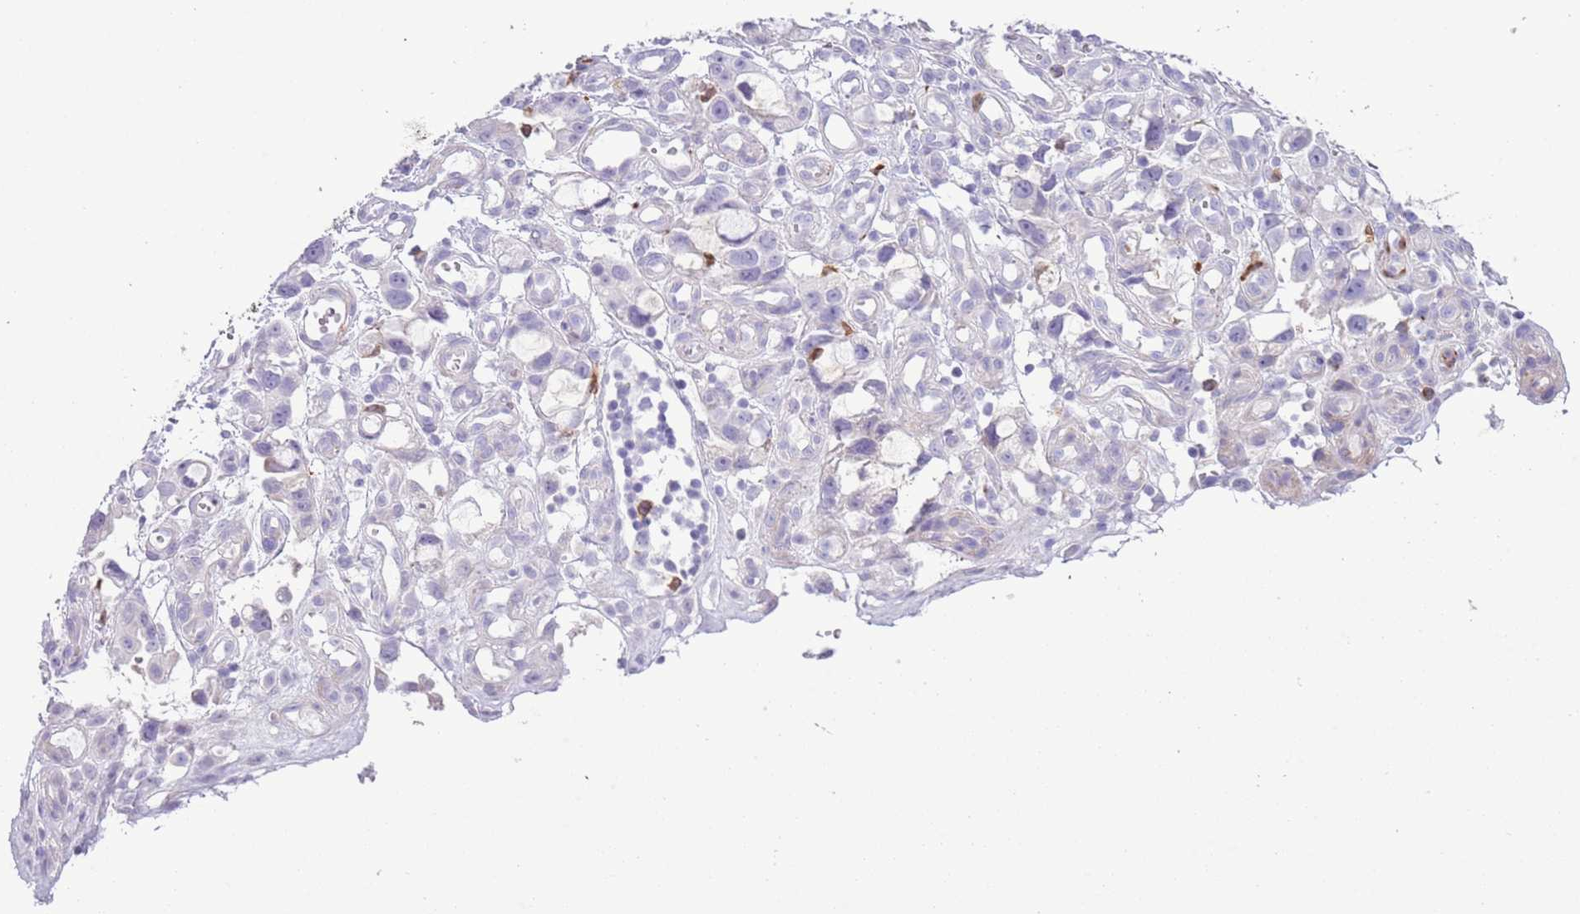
{"staining": {"intensity": "negative", "quantity": "none", "location": "none"}, "tissue": "stomach cancer", "cell_type": "Tumor cells", "image_type": "cancer", "snomed": [{"axis": "morphology", "description": "Adenocarcinoma, NOS"}, {"axis": "topography", "description": "Stomach"}], "caption": "Immunohistochemistry (IHC) of stomach cancer (adenocarcinoma) reveals no expression in tumor cells.", "gene": "OR6M1", "patient": {"sex": "male", "age": 55}}